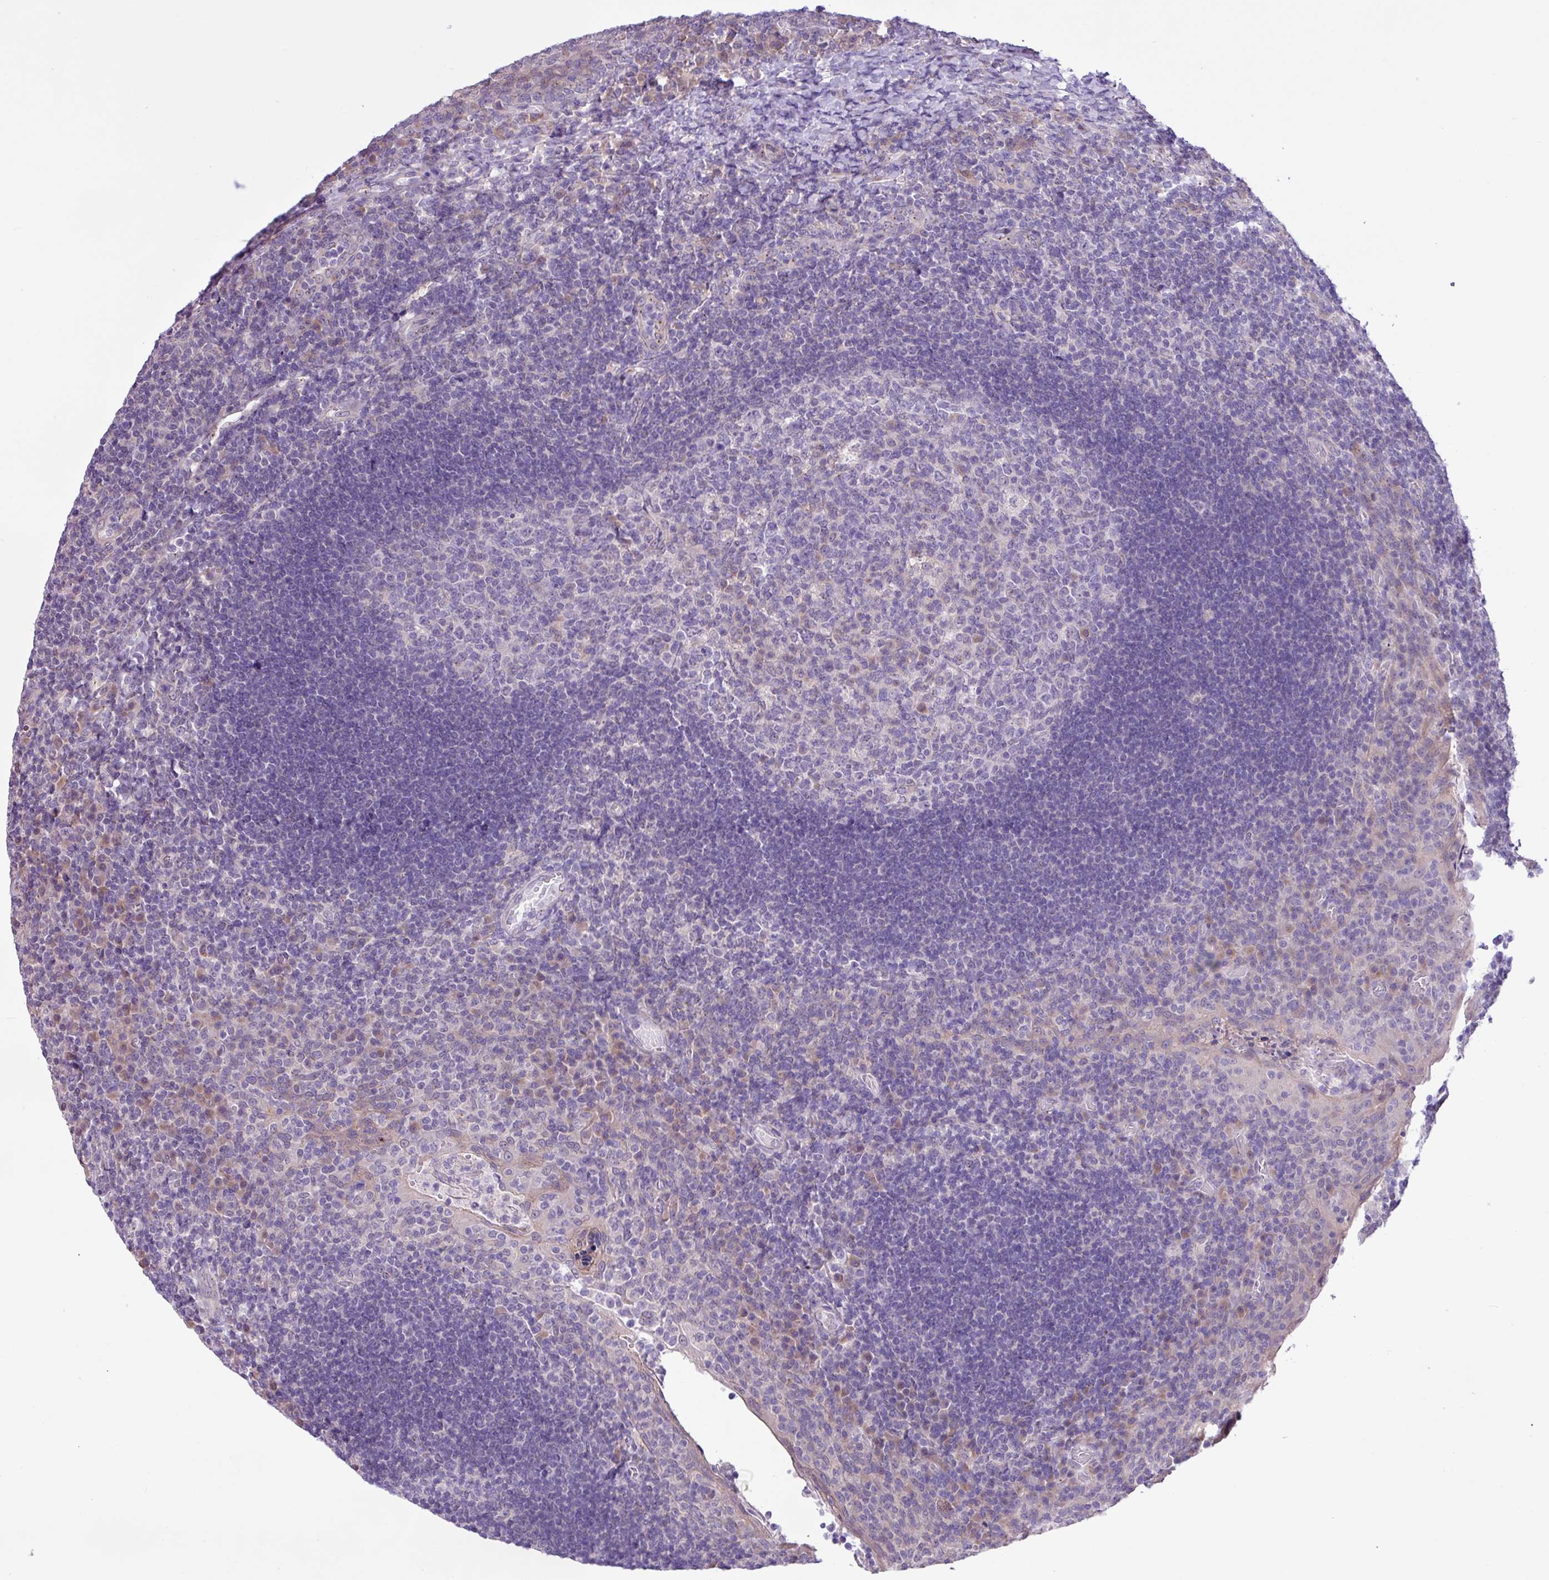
{"staining": {"intensity": "weak", "quantity": "<25%", "location": "cytoplasmic/membranous"}, "tissue": "tonsil", "cell_type": "Germinal center cells", "image_type": "normal", "snomed": [{"axis": "morphology", "description": "Normal tissue, NOS"}, {"axis": "topography", "description": "Tonsil"}], "caption": "The immunohistochemistry photomicrograph has no significant positivity in germinal center cells of tonsil.", "gene": "SPINK8", "patient": {"sex": "male", "age": 17}}